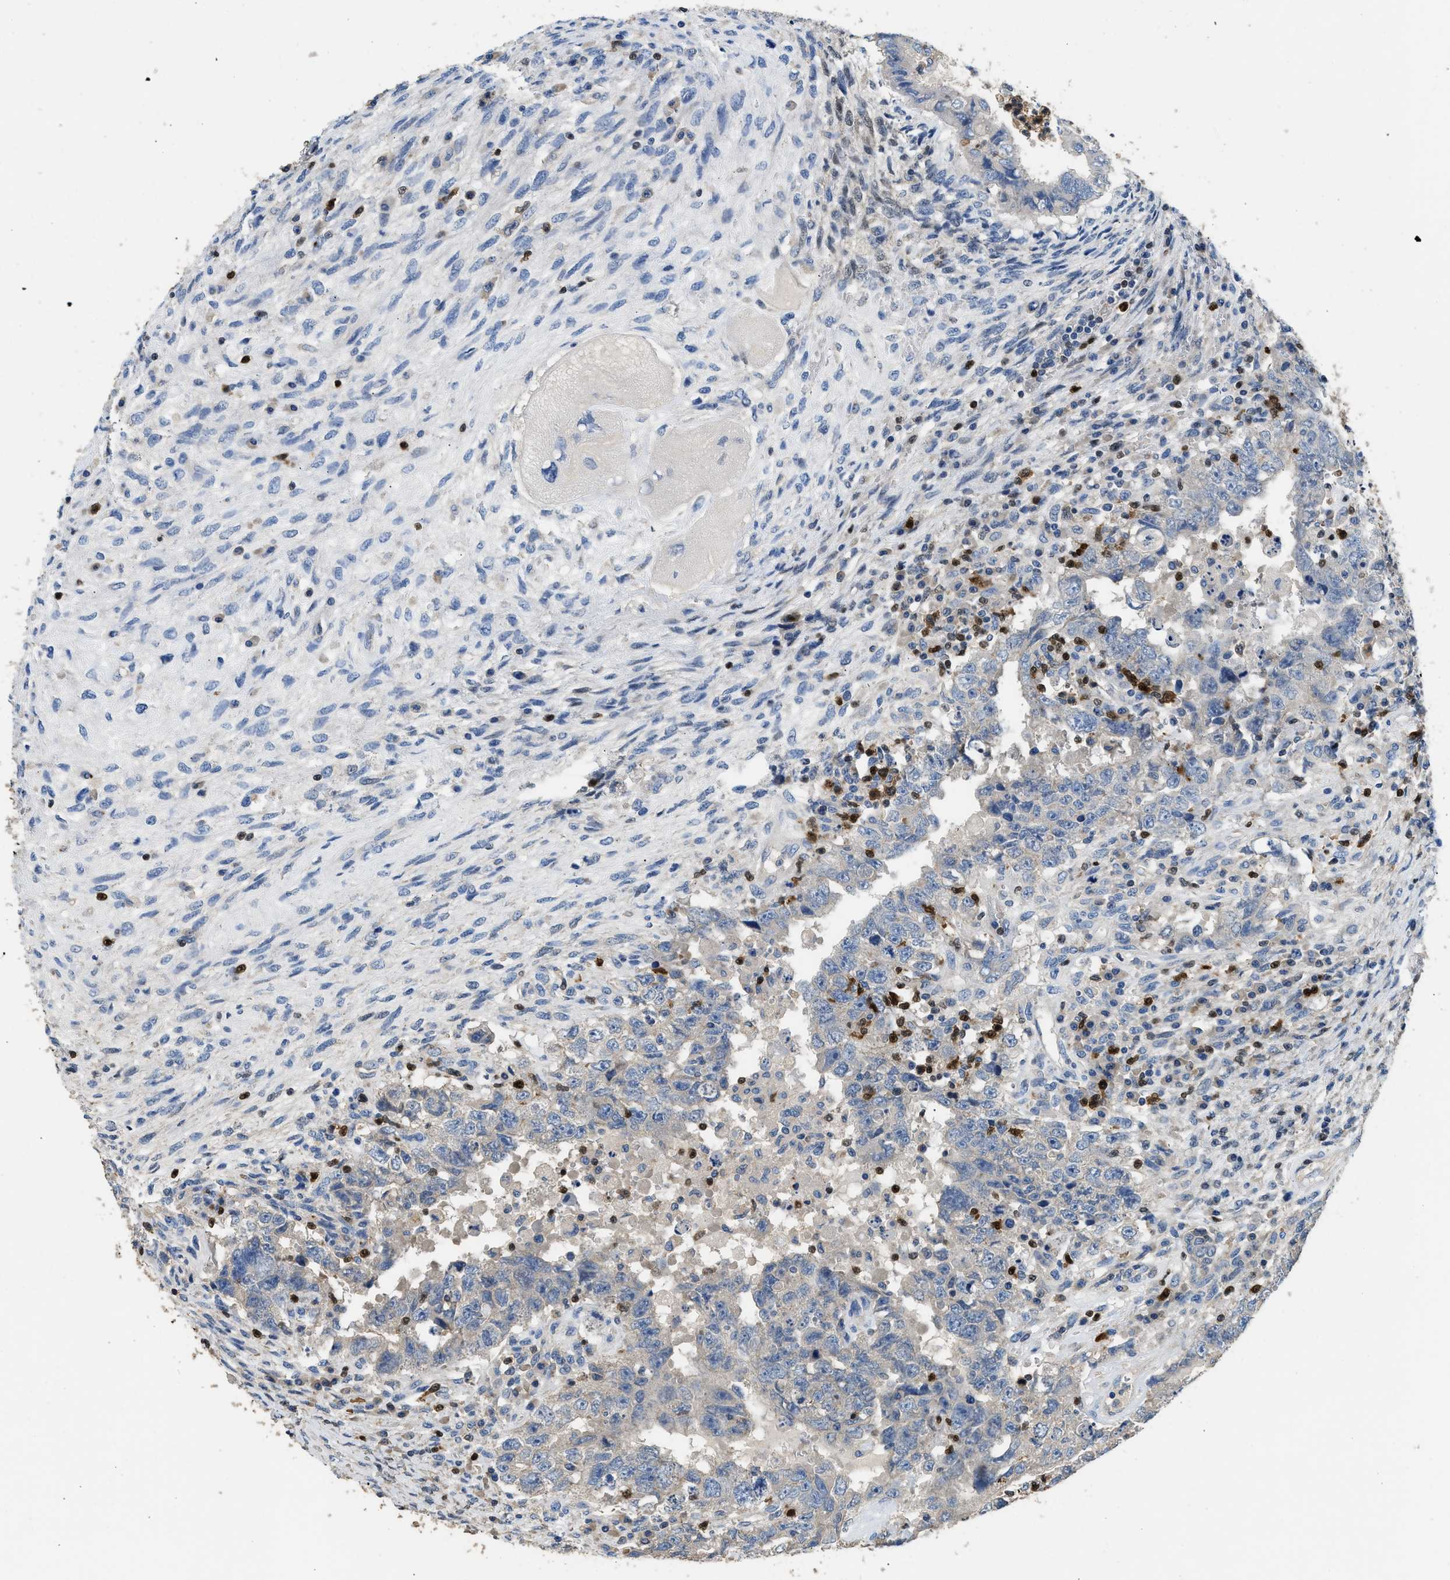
{"staining": {"intensity": "negative", "quantity": "none", "location": "none"}, "tissue": "testis cancer", "cell_type": "Tumor cells", "image_type": "cancer", "snomed": [{"axis": "morphology", "description": "Carcinoma, Embryonal, NOS"}, {"axis": "topography", "description": "Testis"}], "caption": "Immunohistochemistry image of neoplastic tissue: human testis embryonal carcinoma stained with DAB (3,3'-diaminobenzidine) exhibits no significant protein expression in tumor cells.", "gene": "TOX", "patient": {"sex": "male", "age": 26}}